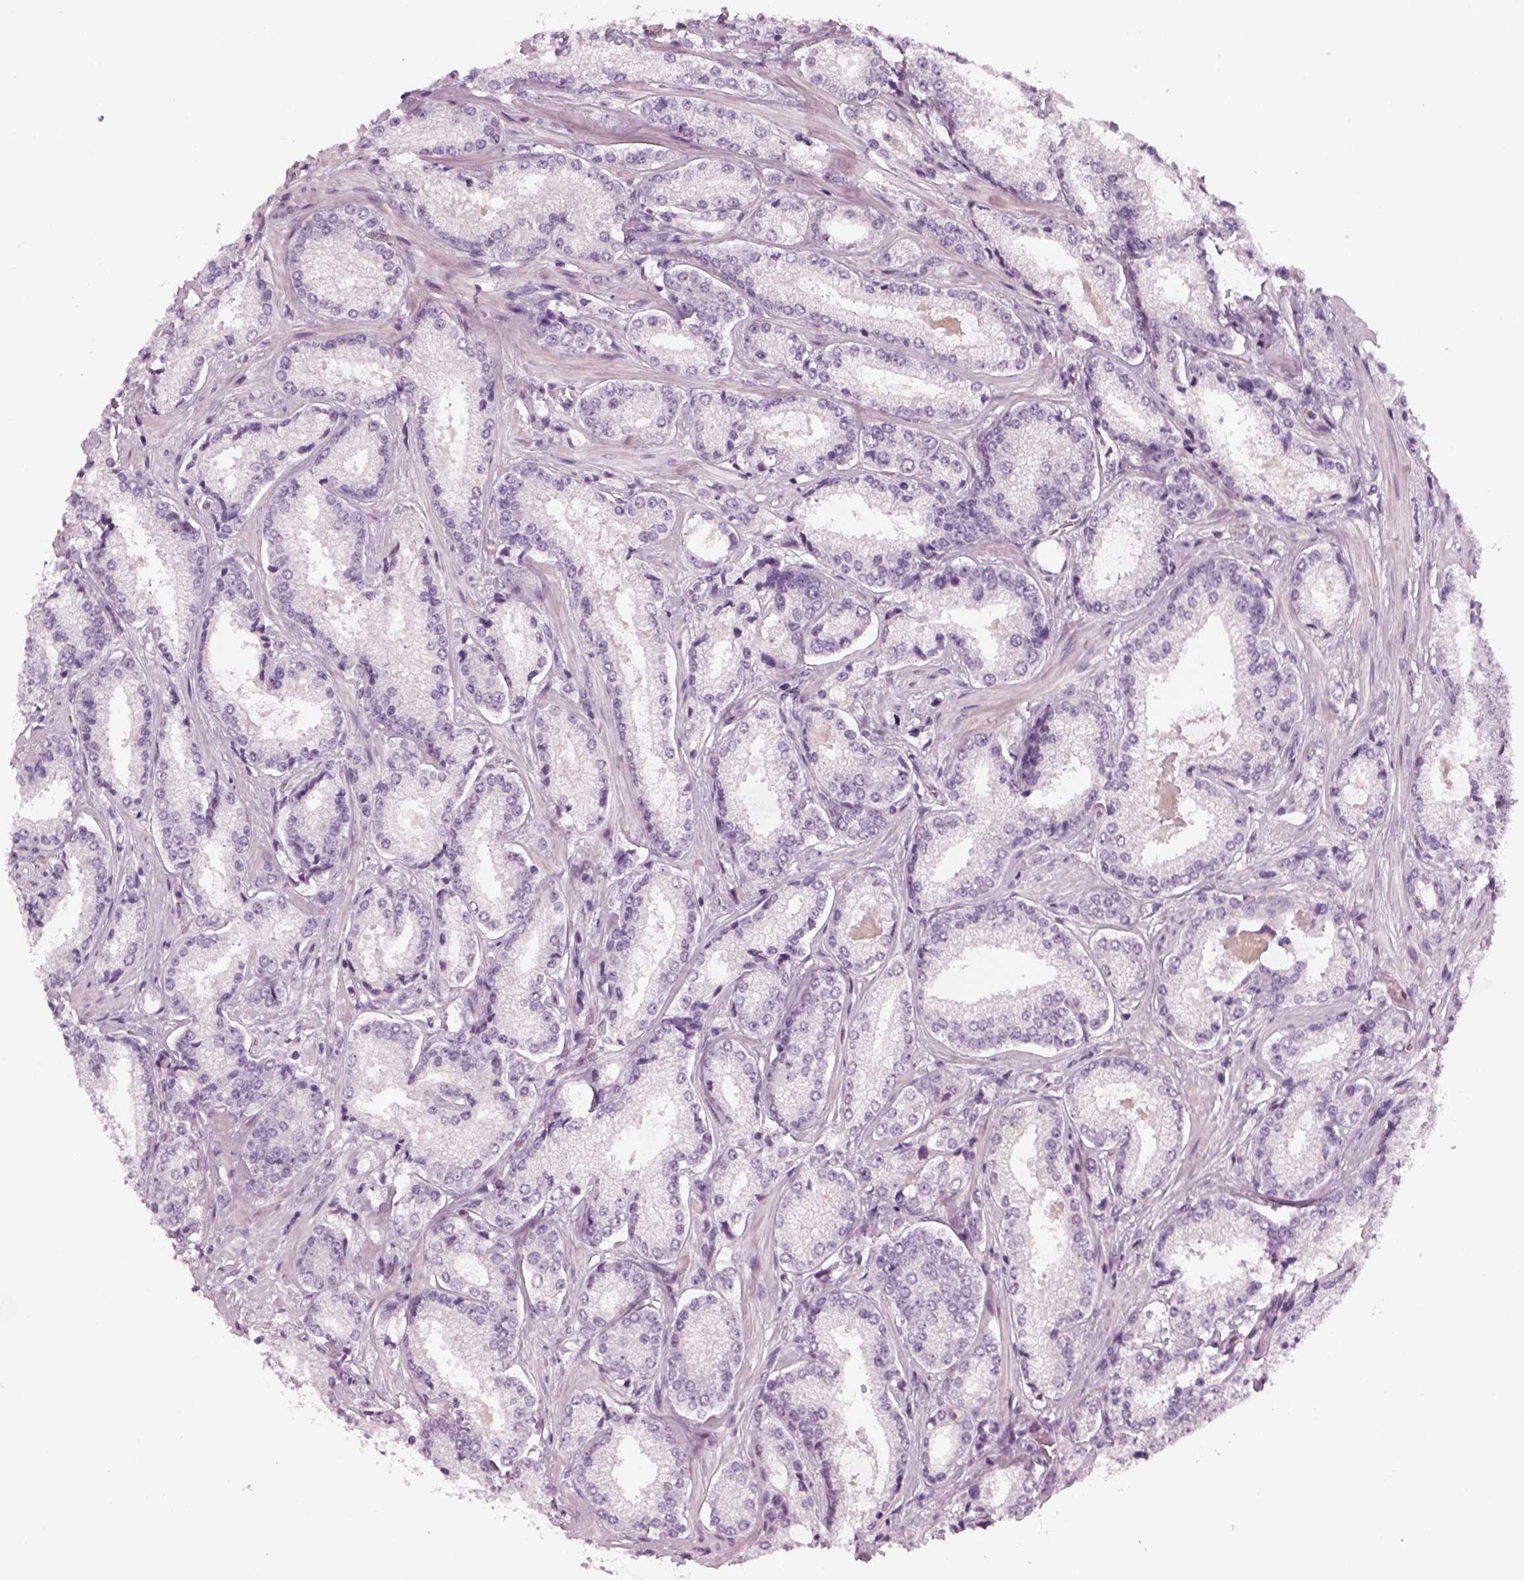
{"staining": {"intensity": "negative", "quantity": "none", "location": "none"}, "tissue": "prostate cancer", "cell_type": "Tumor cells", "image_type": "cancer", "snomed": [{"axis": "morphology", "description": "Adenocarcinoma, Low grade"}, {"axis": "topography", "description": "Prostate"}], "caption": "Immunohistochemistry (IHC) photomicrograph of neoplastic tissue: human prostate cancer stained with DAB reveals no significant protein staining in tumor cells. (Immunohistochemistry (IHC), brightfield microscopy, high magnification).", "gene": "LRRIQ3", "patient": {"sex": "male", "age": 56}}